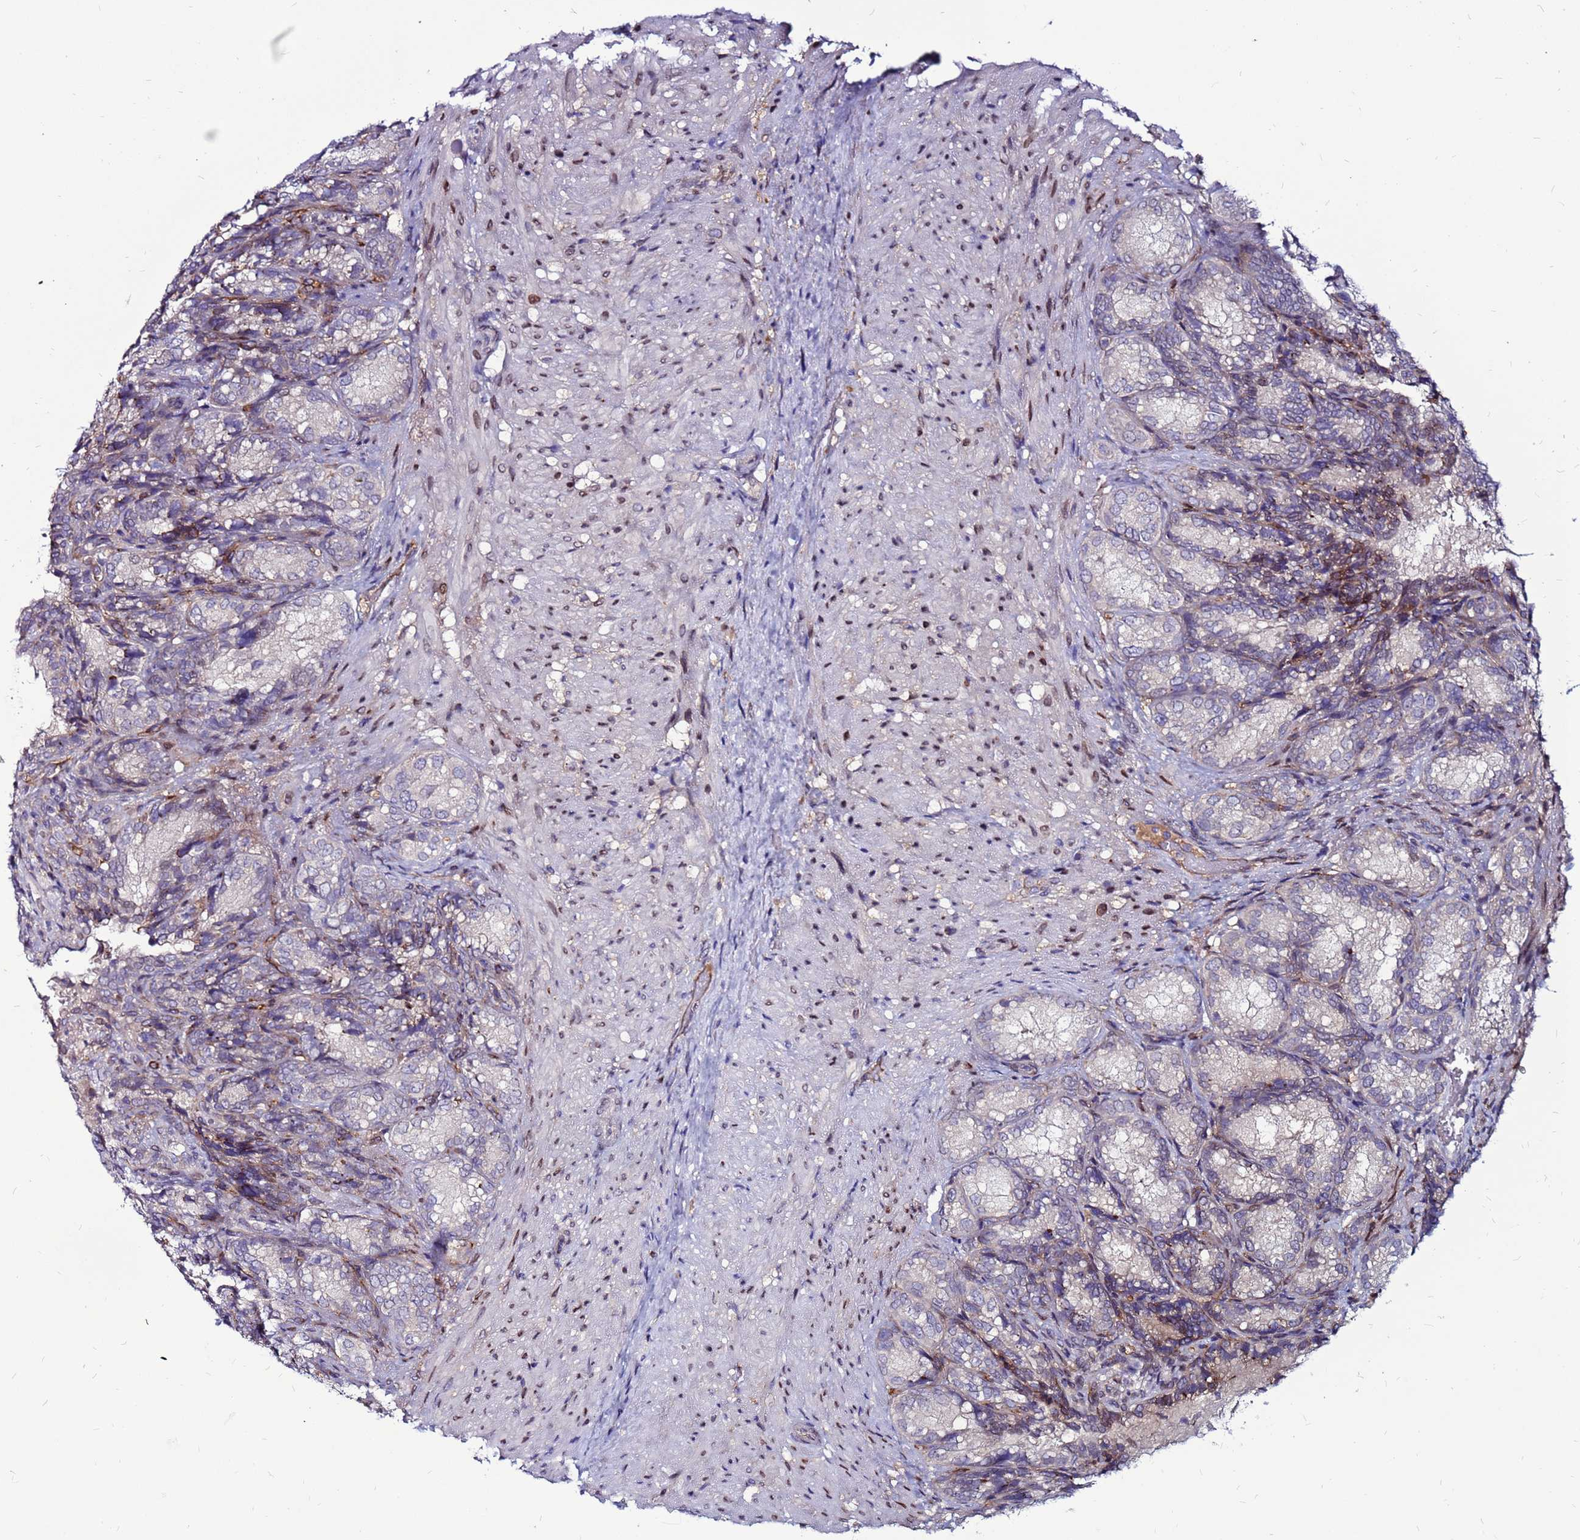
{"staining": {"intensity": "weak", "quantity": "<25%", "location": "cytoplasmic/membranous"}, "tissue": "seminal vesicle", "cell_type": "Glandular cells", "image_type": "normal", "snomed": [{"axis": "morphology", "description": "Normal tissue, NOS"}, {"axis": "topography", "description": "Seminal veicle"}], "caption": "There is no significant staining in glandular cells of seminal vesicle. (Brightfield microscopy of DAB (3,3'-diaminobenzidine) IHC at high magnification).", "gene": "CCDC71", "patient": {"sex": "male", "age": 58}}